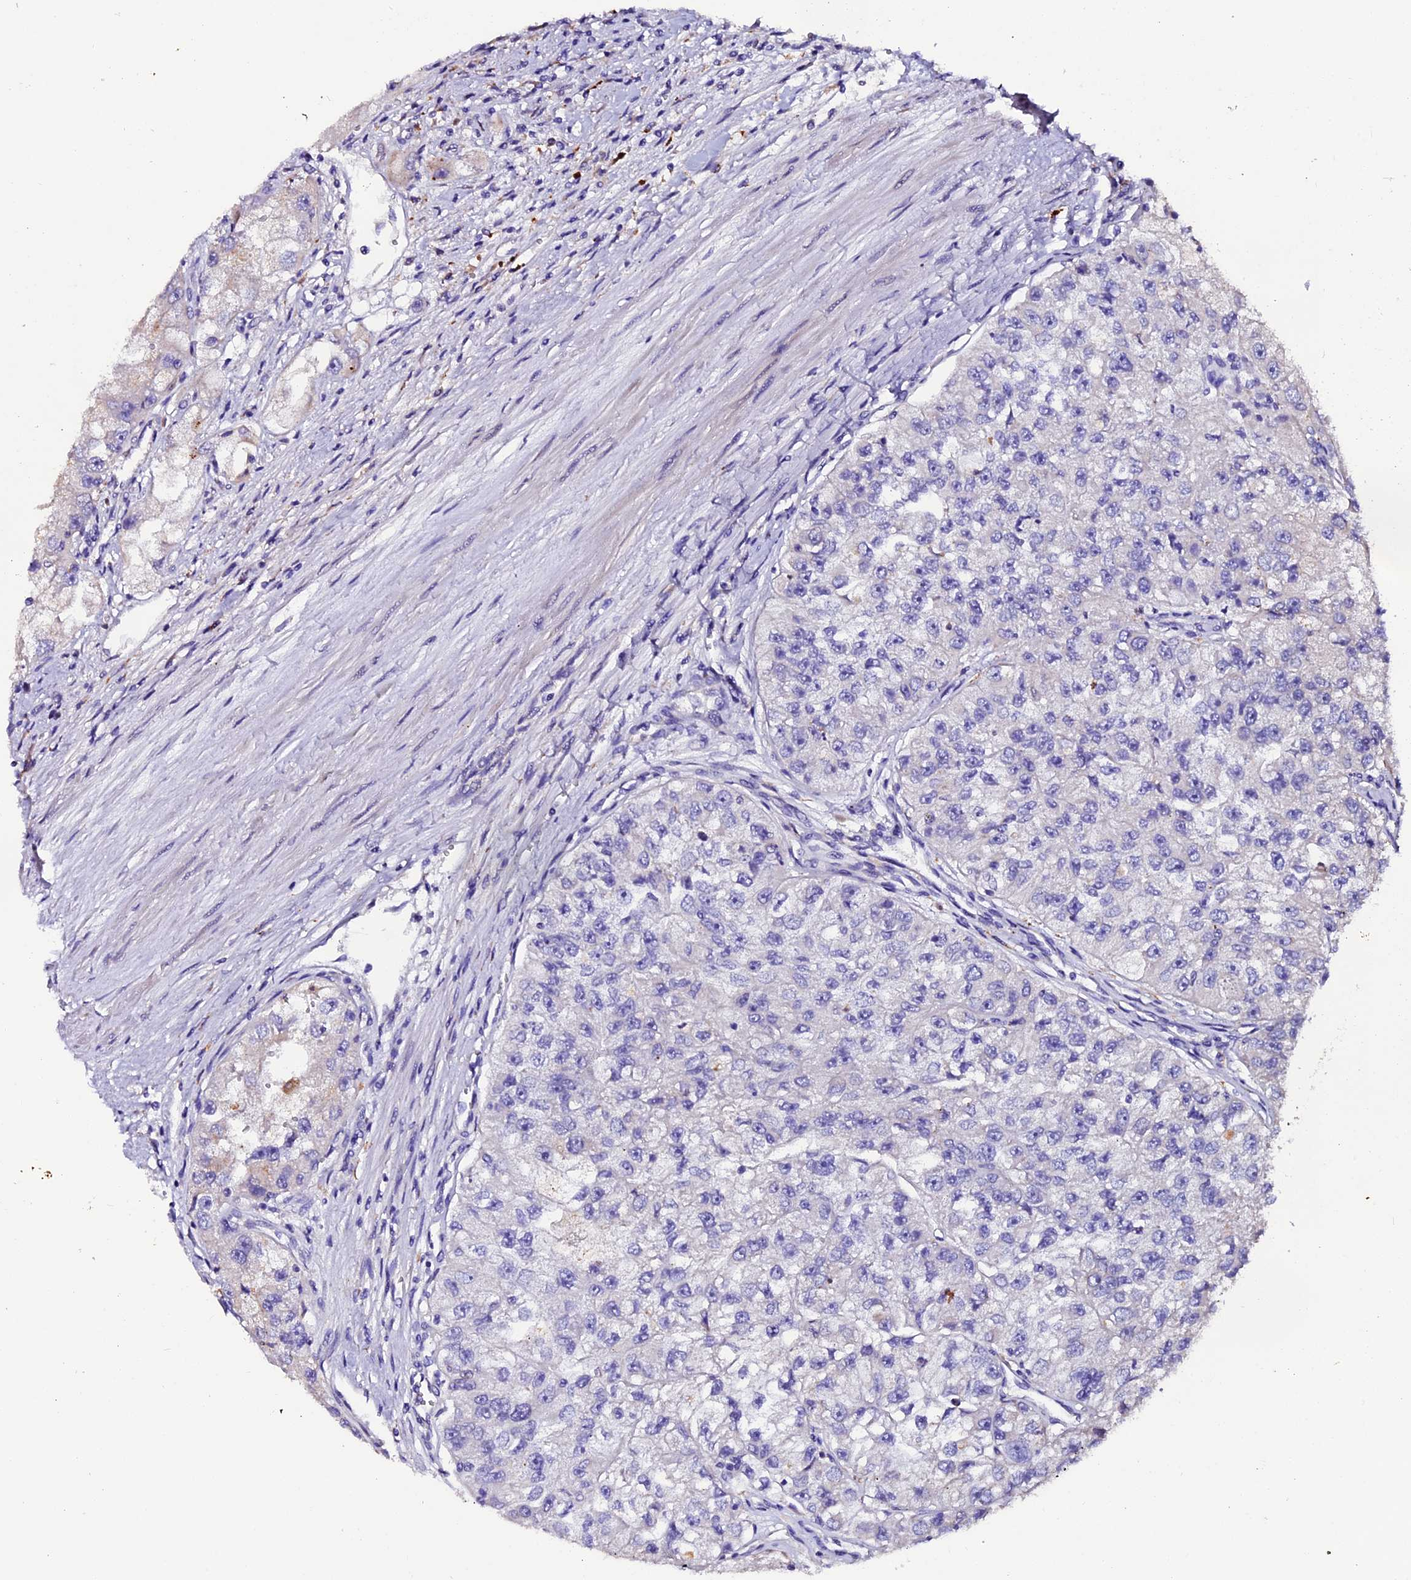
{"staining": {"intensity": "negative", "quantity": "none", "location": "none"}, "tissue": "renal cancer", "cell_type": "Tumor cells", "image_type": "cancer", "snomed": [{"axis": "morphology", "description": "Adenocarcinoma, NOS"}, {"axis": "topography", "description": "Kidney"}], "caption": "The histopathology image shows no staining of tumor cells in renal cancer (adenocarcinoma). (Brightfield microscopy of DAB IHC at high magnification).", "gene": "CLN5", "patient": {"sex": "male", "age": 63}}